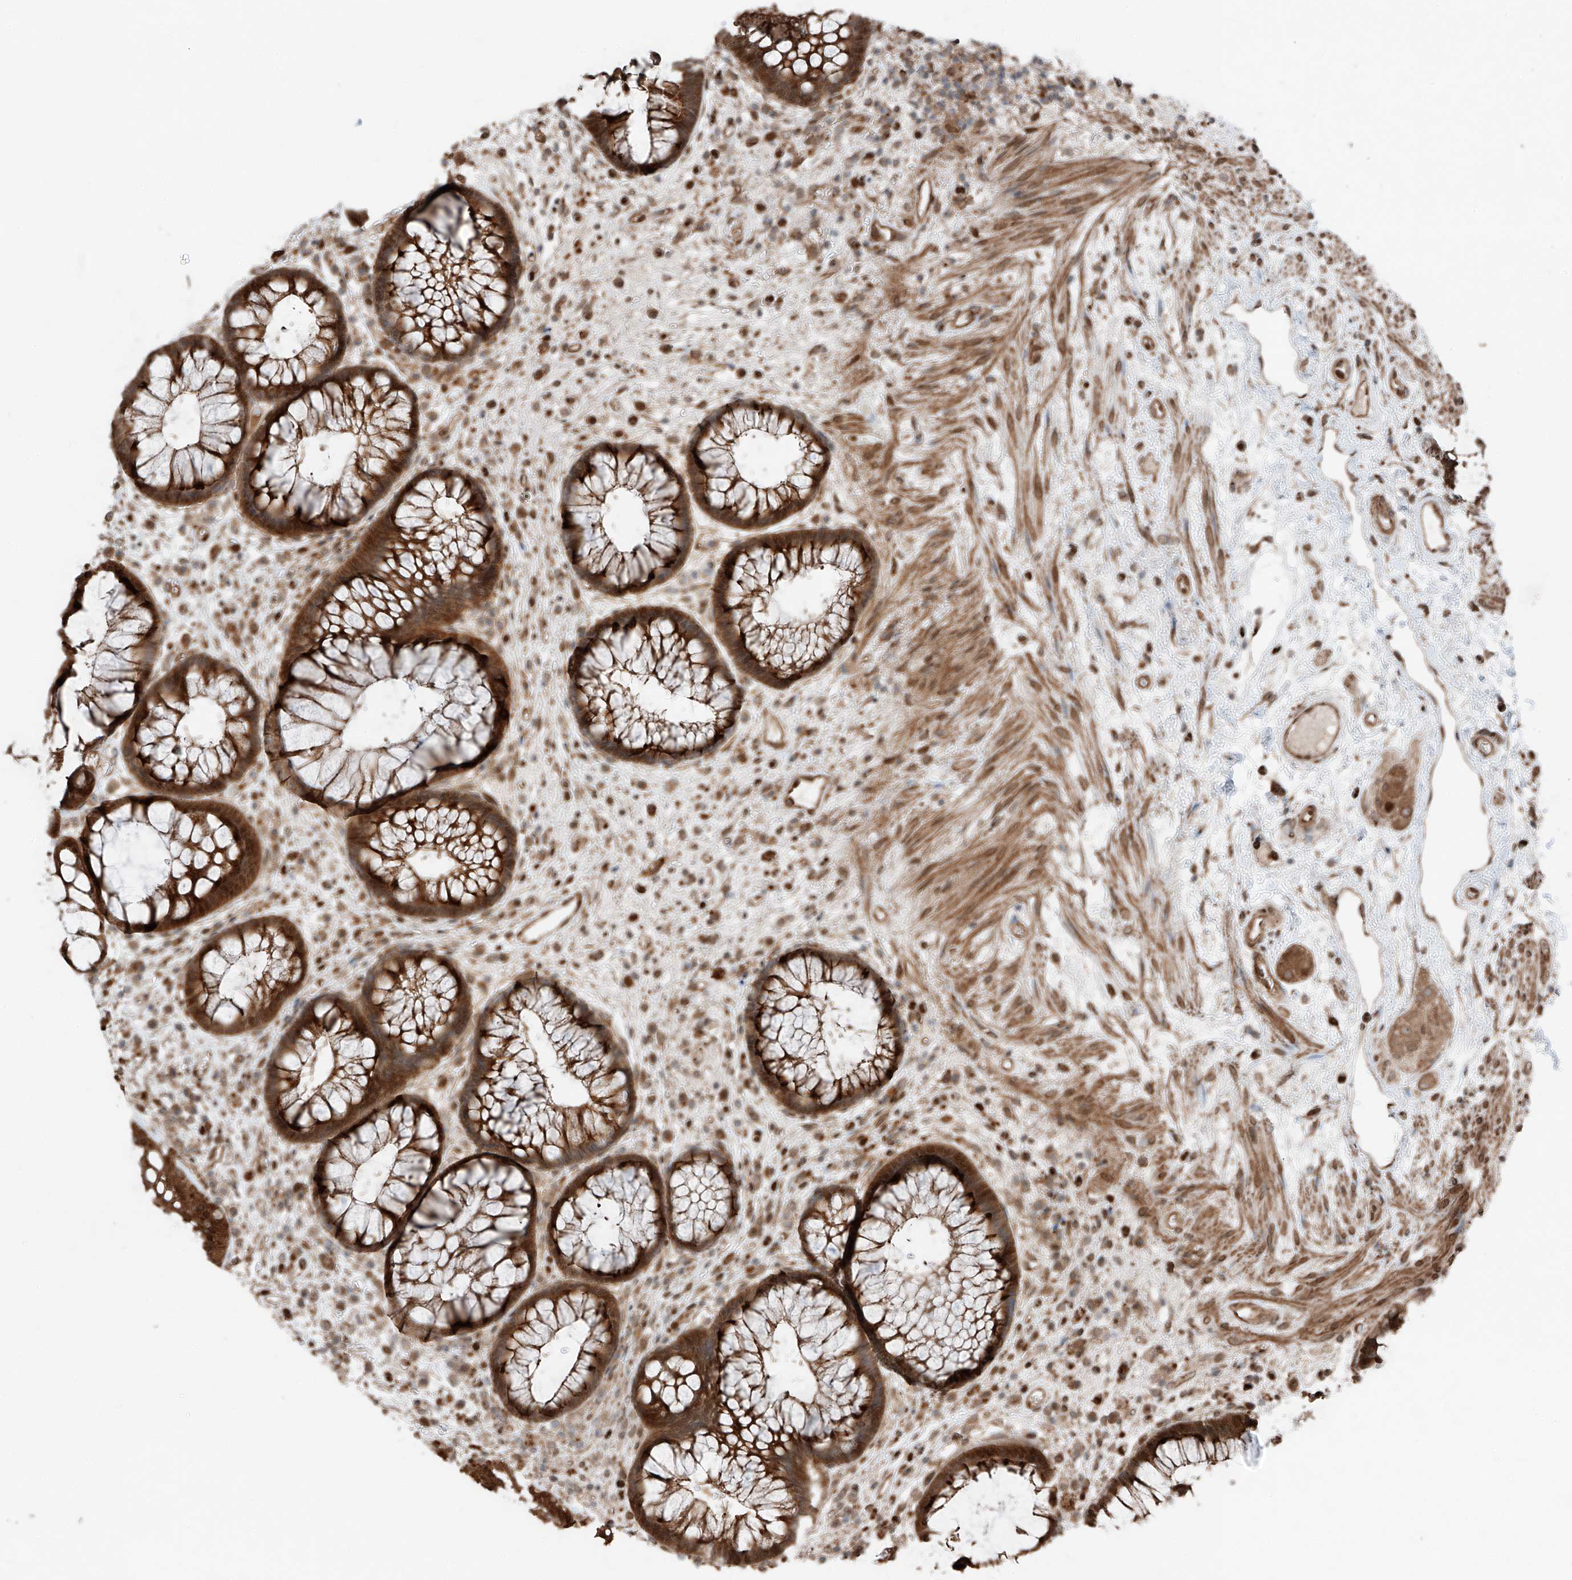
{"staining": {"intensity": "moderate", "quantity": ">75%", "location": "cytoplasmic/membranous"}, "tissue": "rectum", "cell_type": "Glandular cells", "image_type": "normal", "snomed": [{"axis": "morphology", "description": "Normal tissue, NOS"}, {"axis": "topography", "description": "Rectum"}], "caption": "Protein analysis of benign rectum exhibits moderate cytoplasmic/membranous staining in about >75% of glandular cells.", "gene": "CEP162", "patient": {"sex": "male", "age": 51}}